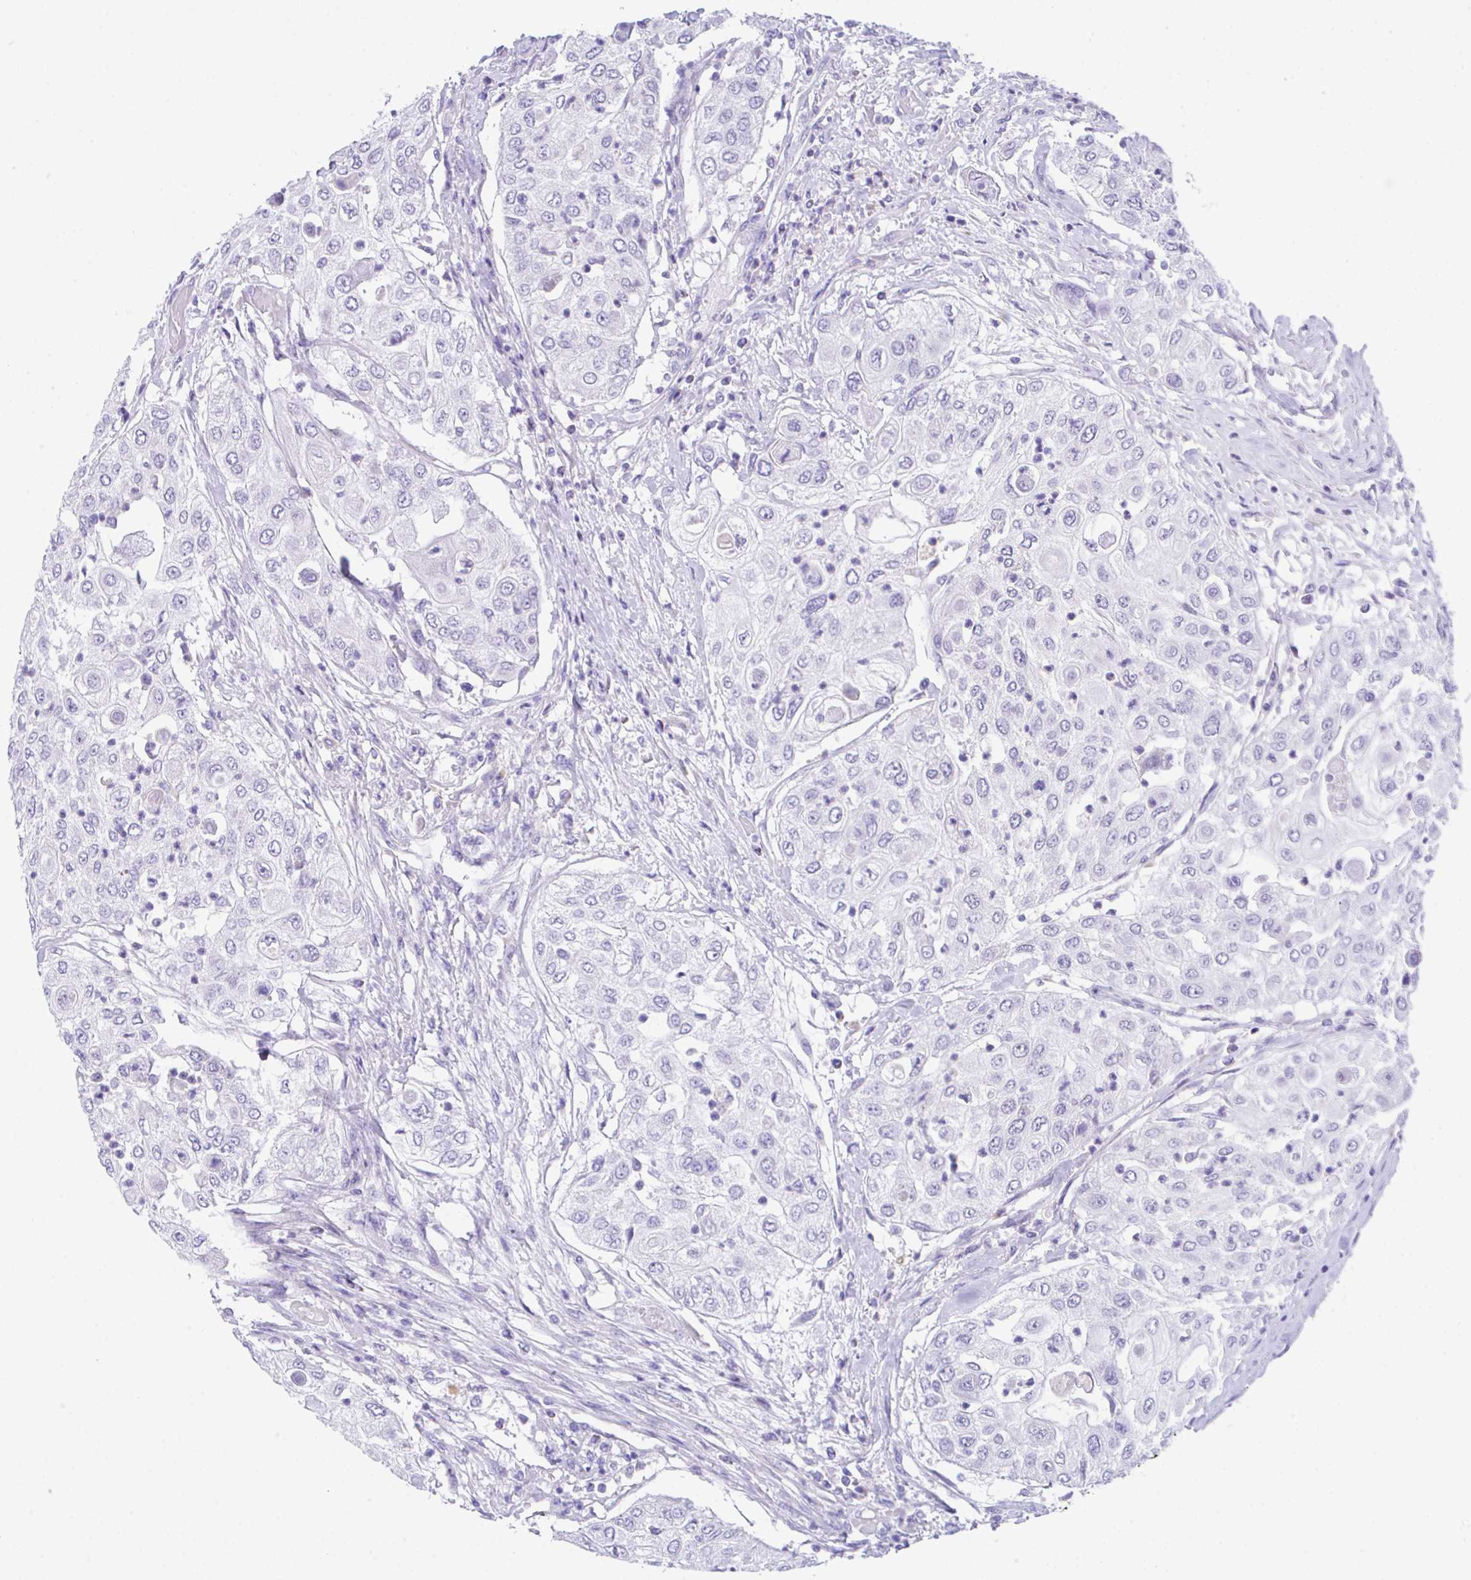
{"staining": {"intensity": "negative", "quantity": "none", "location": "none"}, "tissue": "urothelial cancer", "cell_type": "Tumor cells", "image_type": "cancer", "snomed": [{"axis": "morphology", "description": "Urothelial carcinoma, High grade"}, {"axis": "topography", "description": "Urinary bladder"}], "caption": "There is no significant expression in tumor cells of urothelial cancer.", "gene": "HOXB4", "patient": {"sex": "female", "age": 79}}